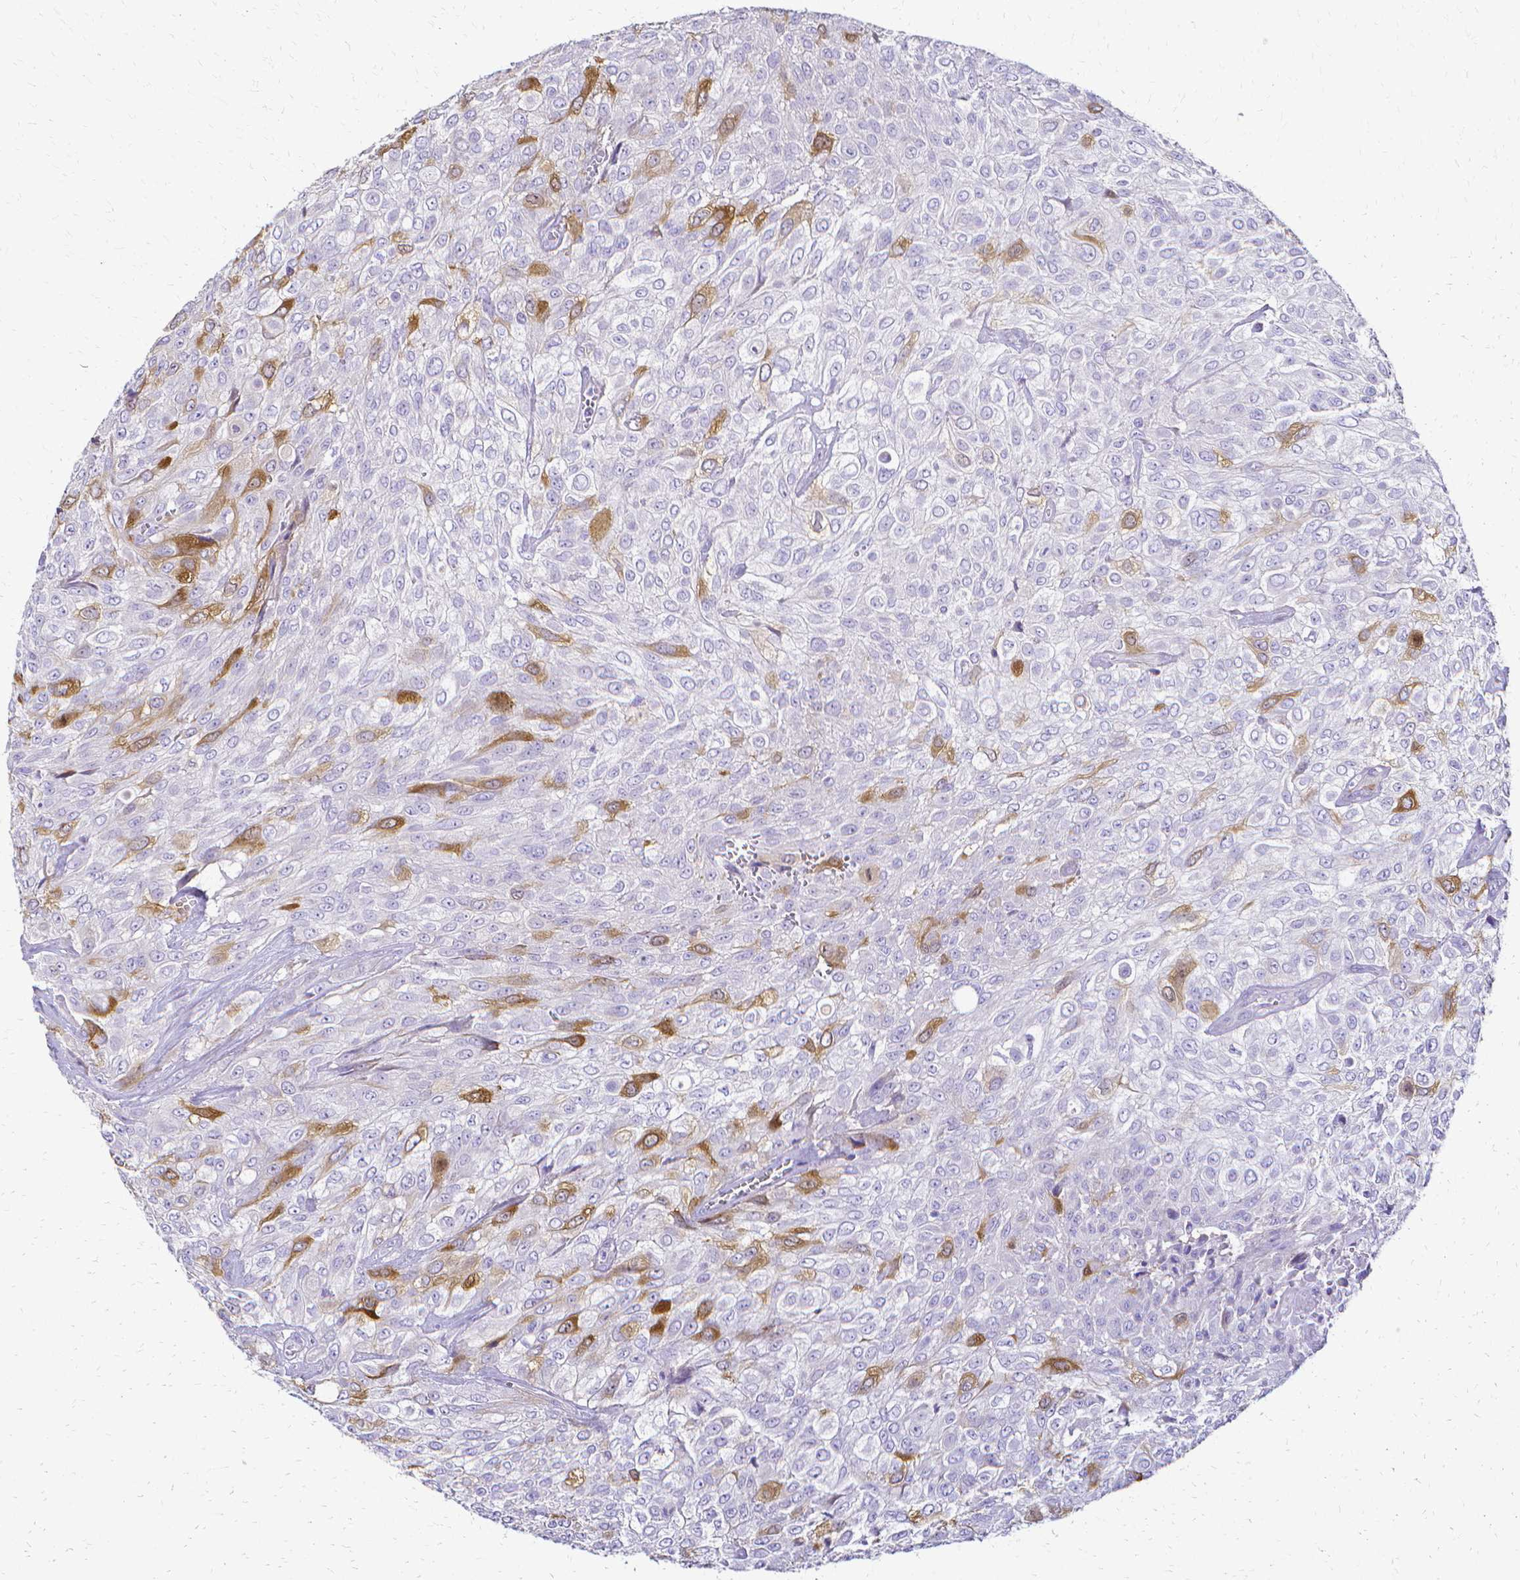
{"staining": {"intensity": "moderate", "quantity": "<25%", "location": "cytoplasmic/membranous"}, "tissue": "urothelial cancer", "cell_type": "Tumor cells", "image_type": "cancer", "snomed": [{"axis": "morphology", "description": "Urothelial carcinoma, High grade"}, {"axis": "topography", "description": "Urinary bladder"}], "caption": "This is an image of immunohistochemistry (IHC) staining of urothelial carcinoma (high-grade), which shows moderate expression in the cytoplasmic/membranous of tumor cells.", "gene": "CCNB1", "patient": {"sex": "male", "age": 57}}